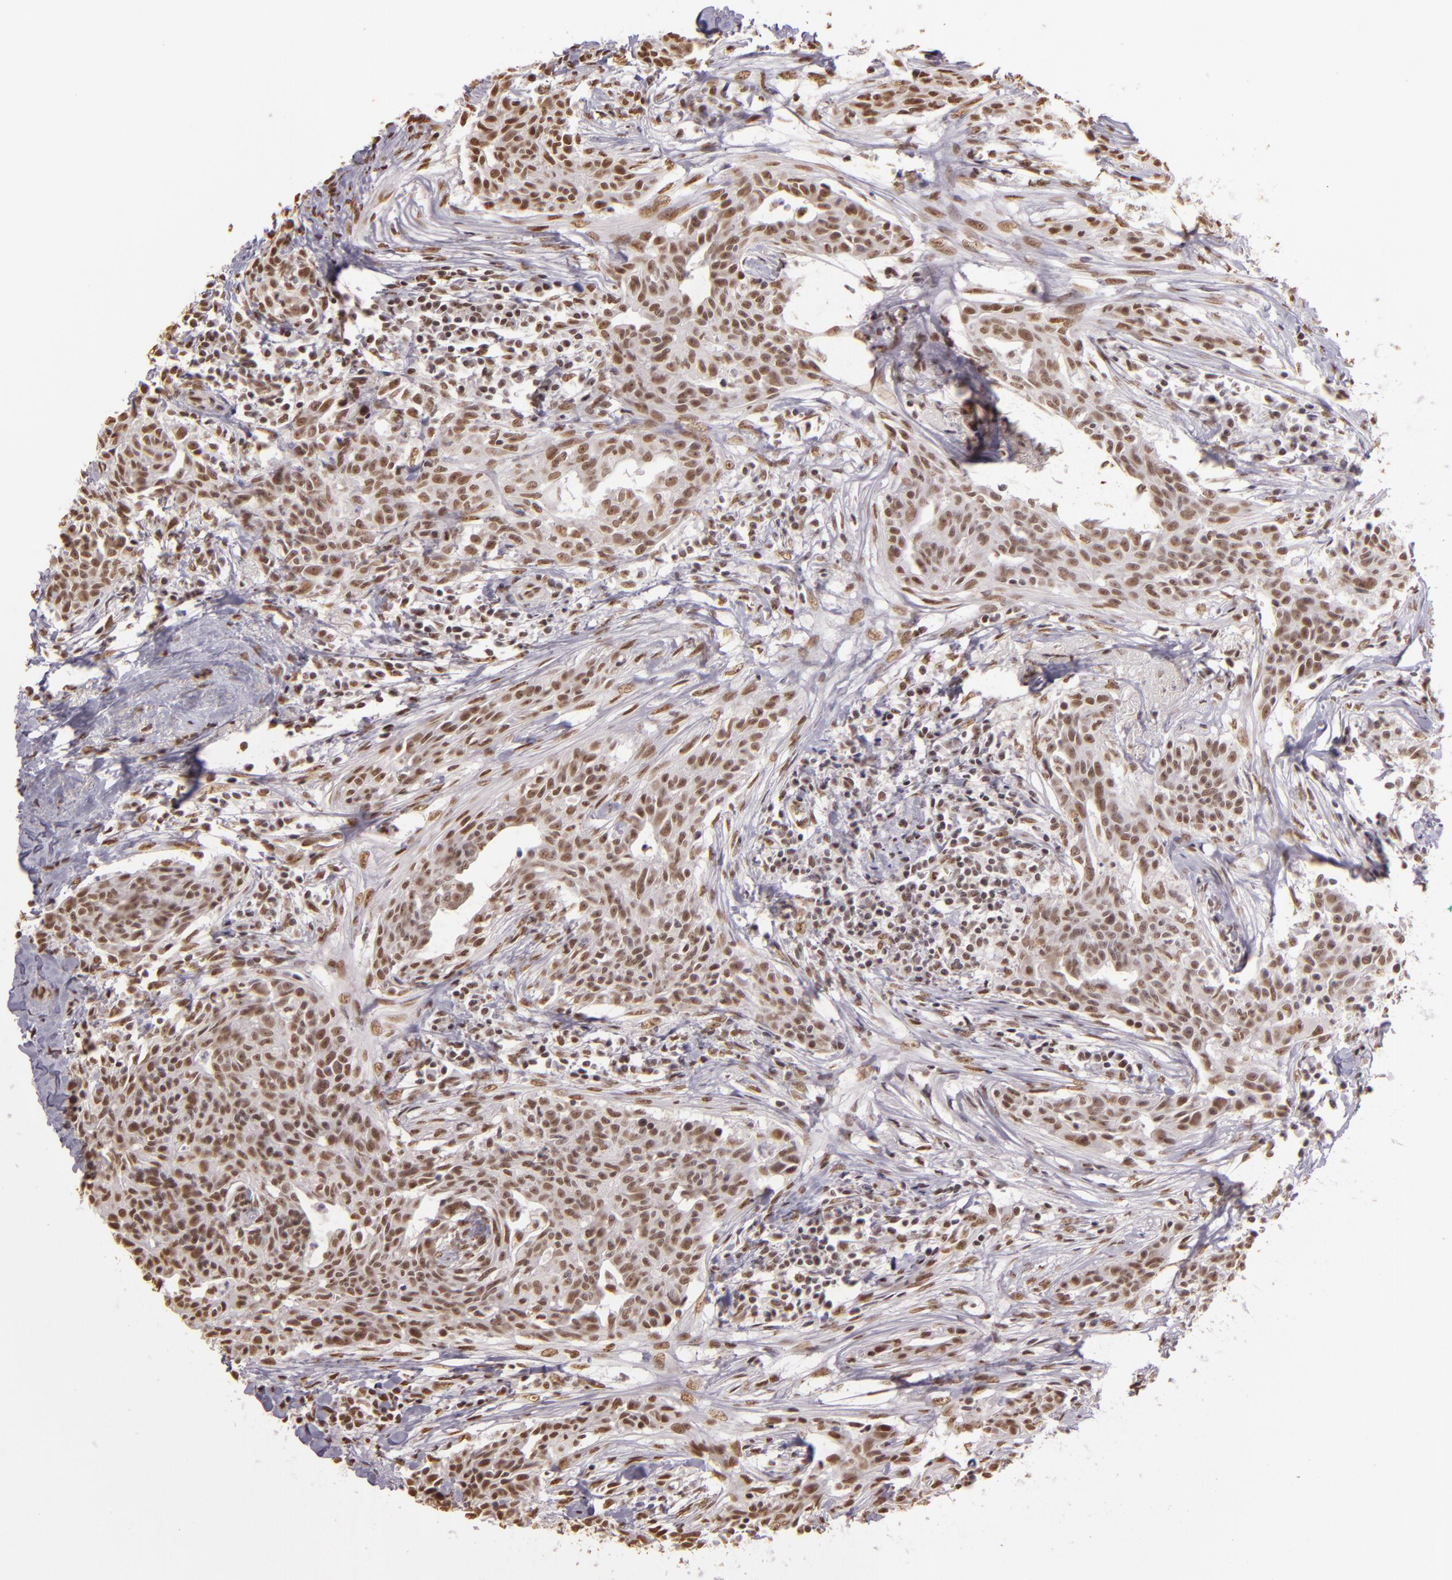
{"staining": {"intensity": "weak", "quantity": ">75%", "location": "nuclear"}, "tissue": "breast cancer", "cell_type": "Tumor cells", "image_type": "cancer", "snomed": [{"axis": "morphology", "description": "Duct carcinoma"}, {"axis": "topography", "description": "Breast"}], "caption": "Protein expression analysis of breast cancer reveals weak nuclear staining in approximately >75% of tumor cells.", "gene": "PAPOLA", "patient": {"sex": "female", "age": 50}}